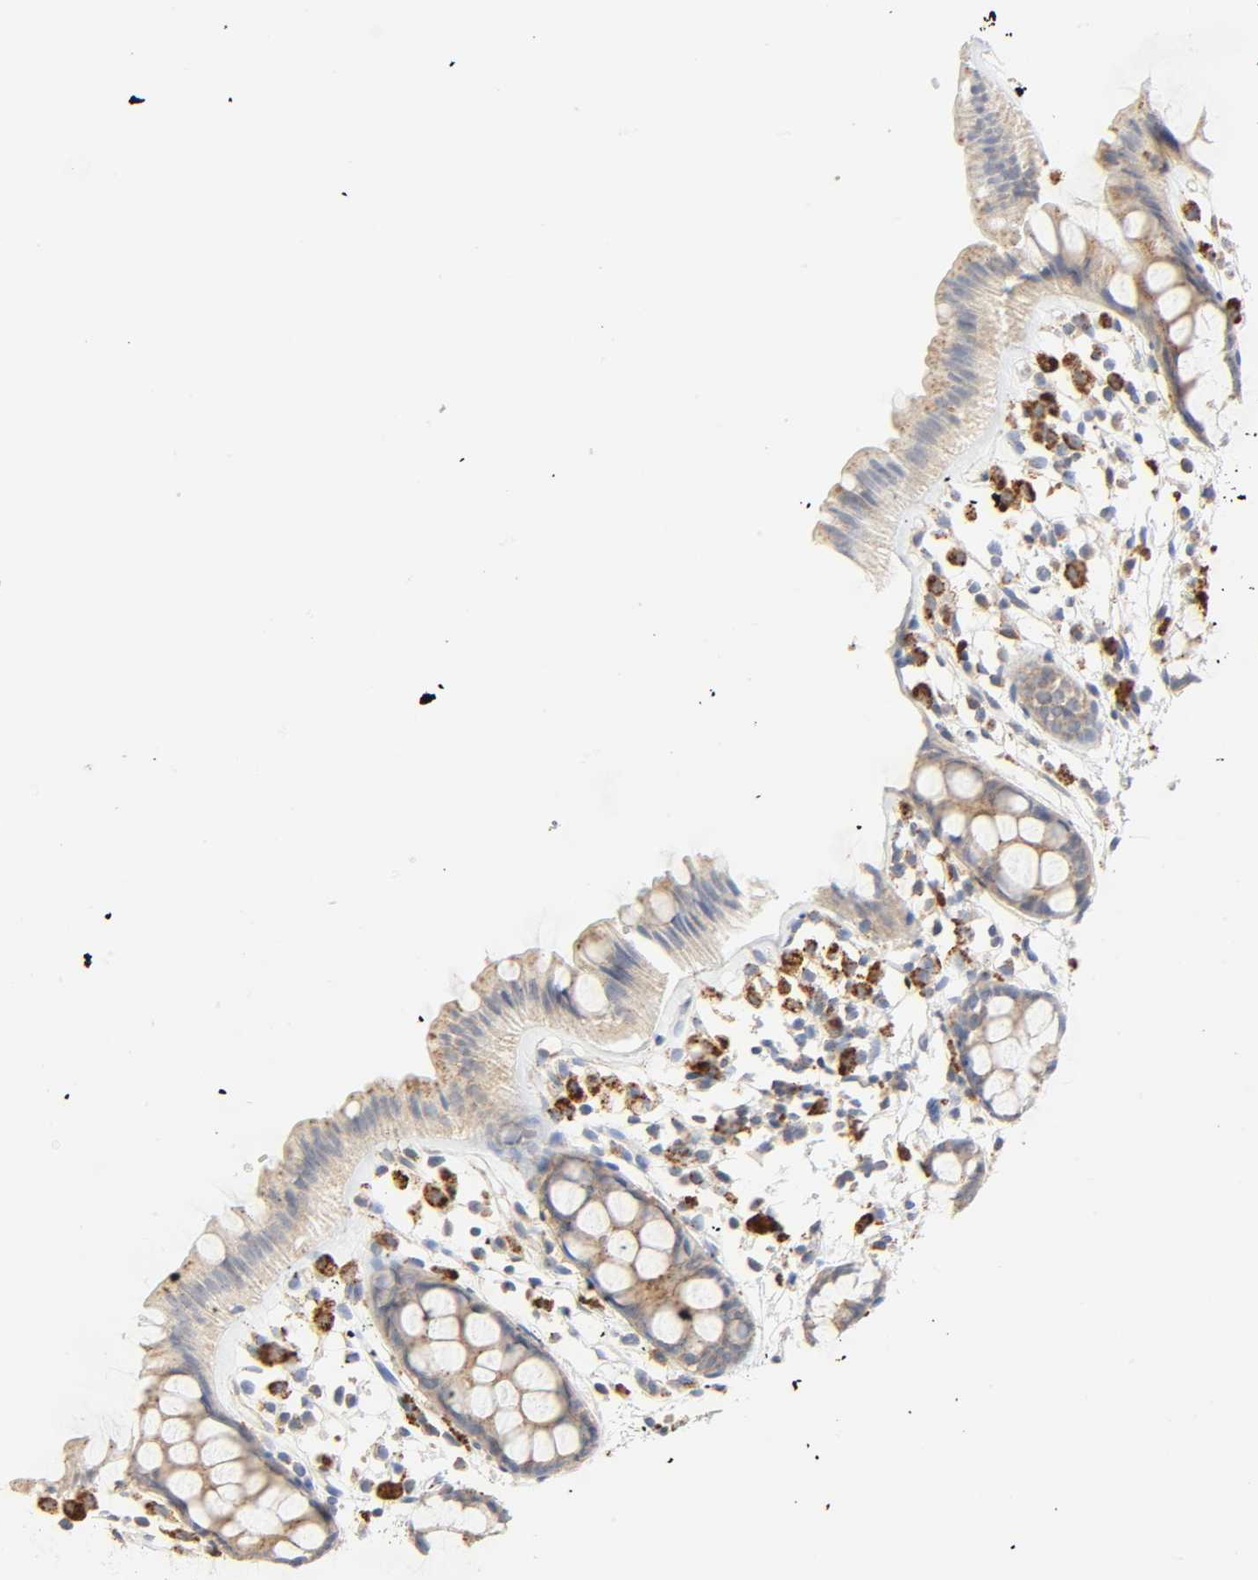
{"staining": {"intensity": "weak", "quantity": "25%-75%", "location": "cytoplasmic/membranous"}, "tissue": "rectum", "cell_type": "Glandular cells", "image_type": "normal", "snomed": [{"axis": "morphology", "description": "Normal tissue, NOS"}, {"axis": "topography", "description": "Rectum"}], "caption": "Weak cytoplasmic/membranous positivity for a protein is seen in approximately 25%-75% of glandular cells of benign rectum using immunohistochemistry (IHC).", "gene": "CAMK2A", "patient": {"sex": "female", "age": 66}}